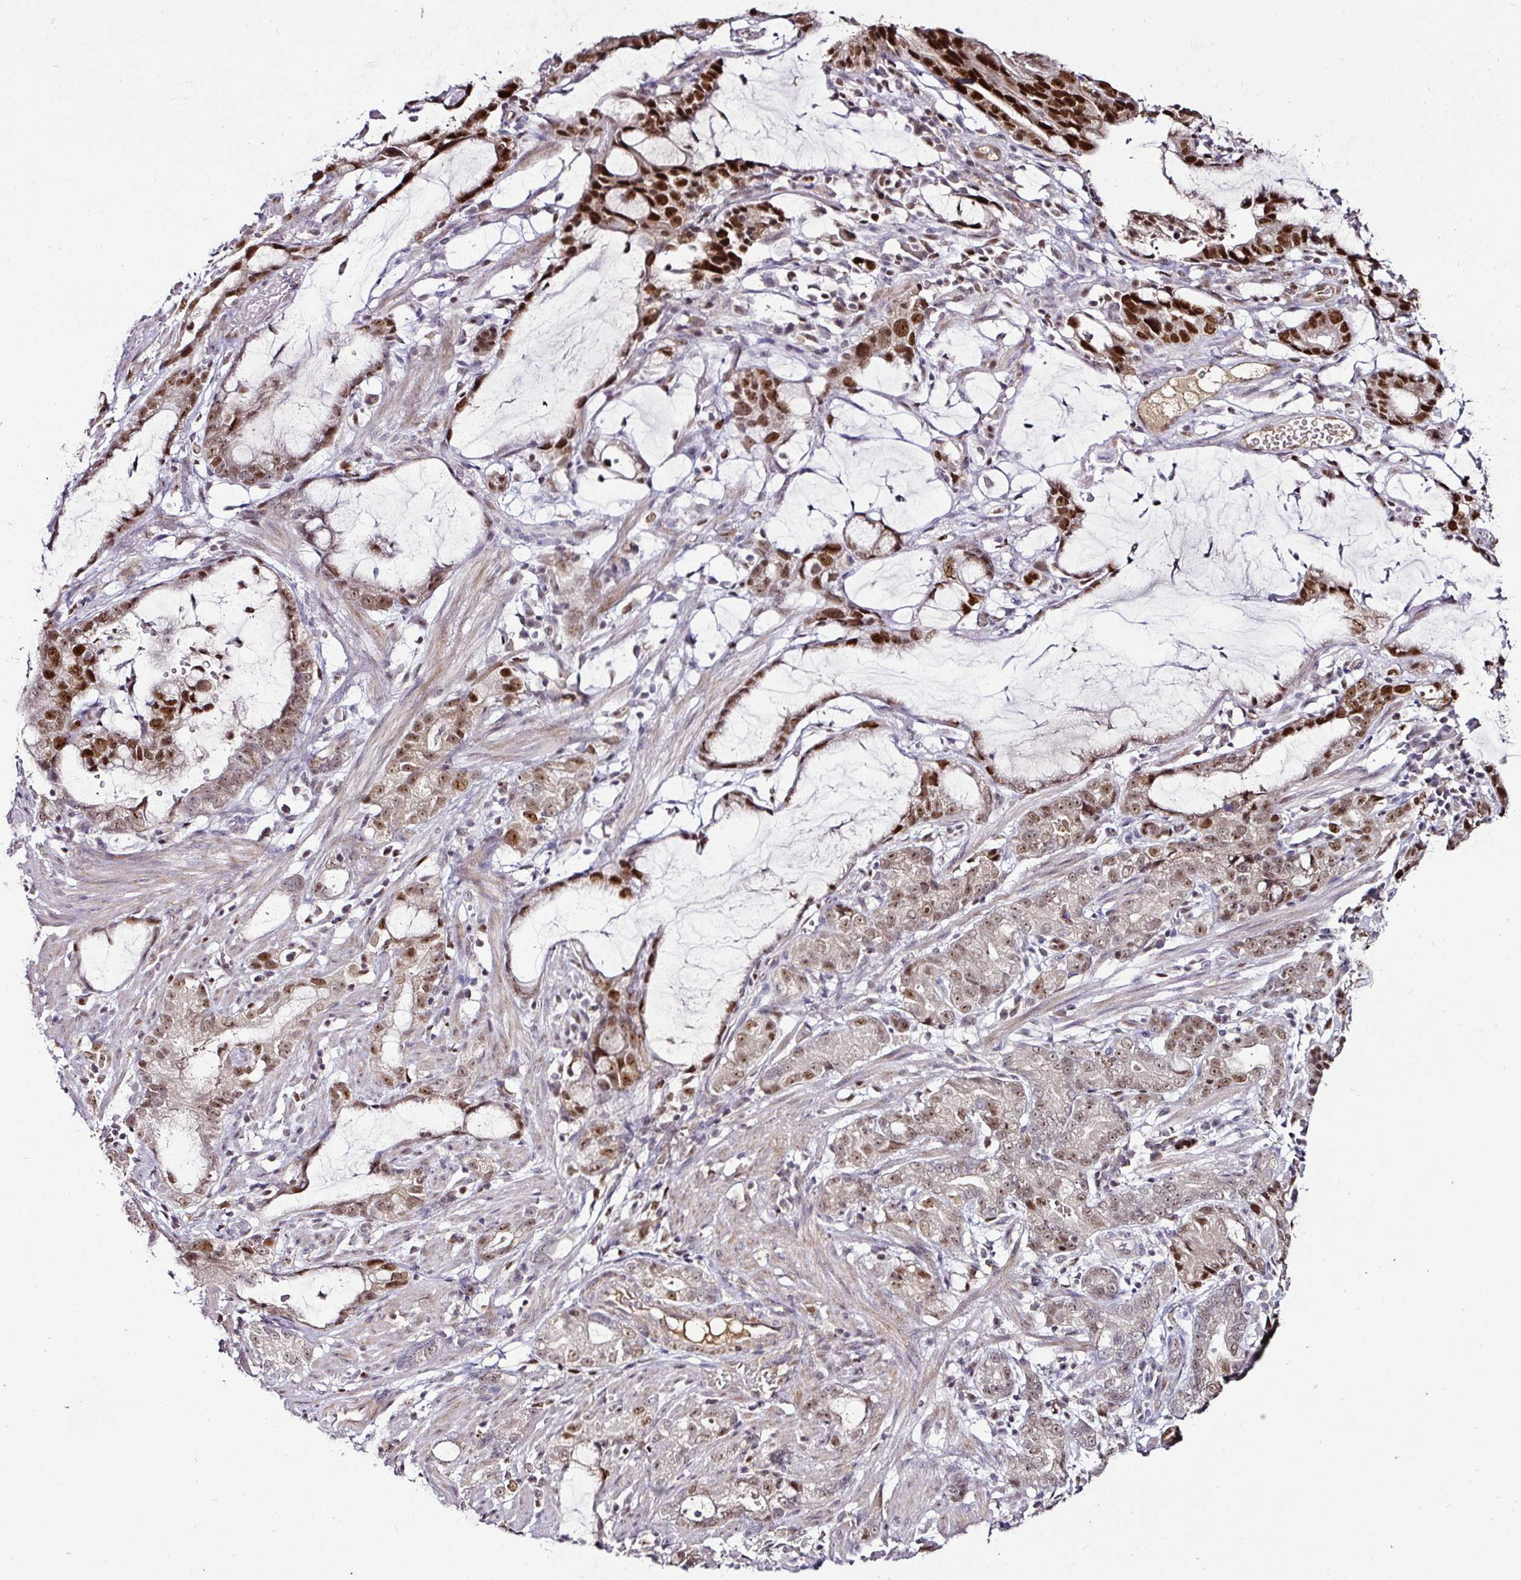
{"staining": {"intensity": "strong", "quantity": ">75%", "location": "nuclear"}, "tissue": "stomach cancer", "cell_type": "Tumor cells", "image_type": "cancer", "snomed": [{"axis": "morphology", "description": "Adenocarcinoma, NOS"}, {"axis": "topography", "description": "Stomach"}], "caption": "Immunohistochemistry (IHC) of human adenocarcinoma (stomach) displays high levels of strong nuclear positivity in approximately >75% of tumor cells. (Brightfield microscopy of DAB IHC at high magnification).", "gene": "KLF16", "patient": {"sex": "male", "age": 55}}